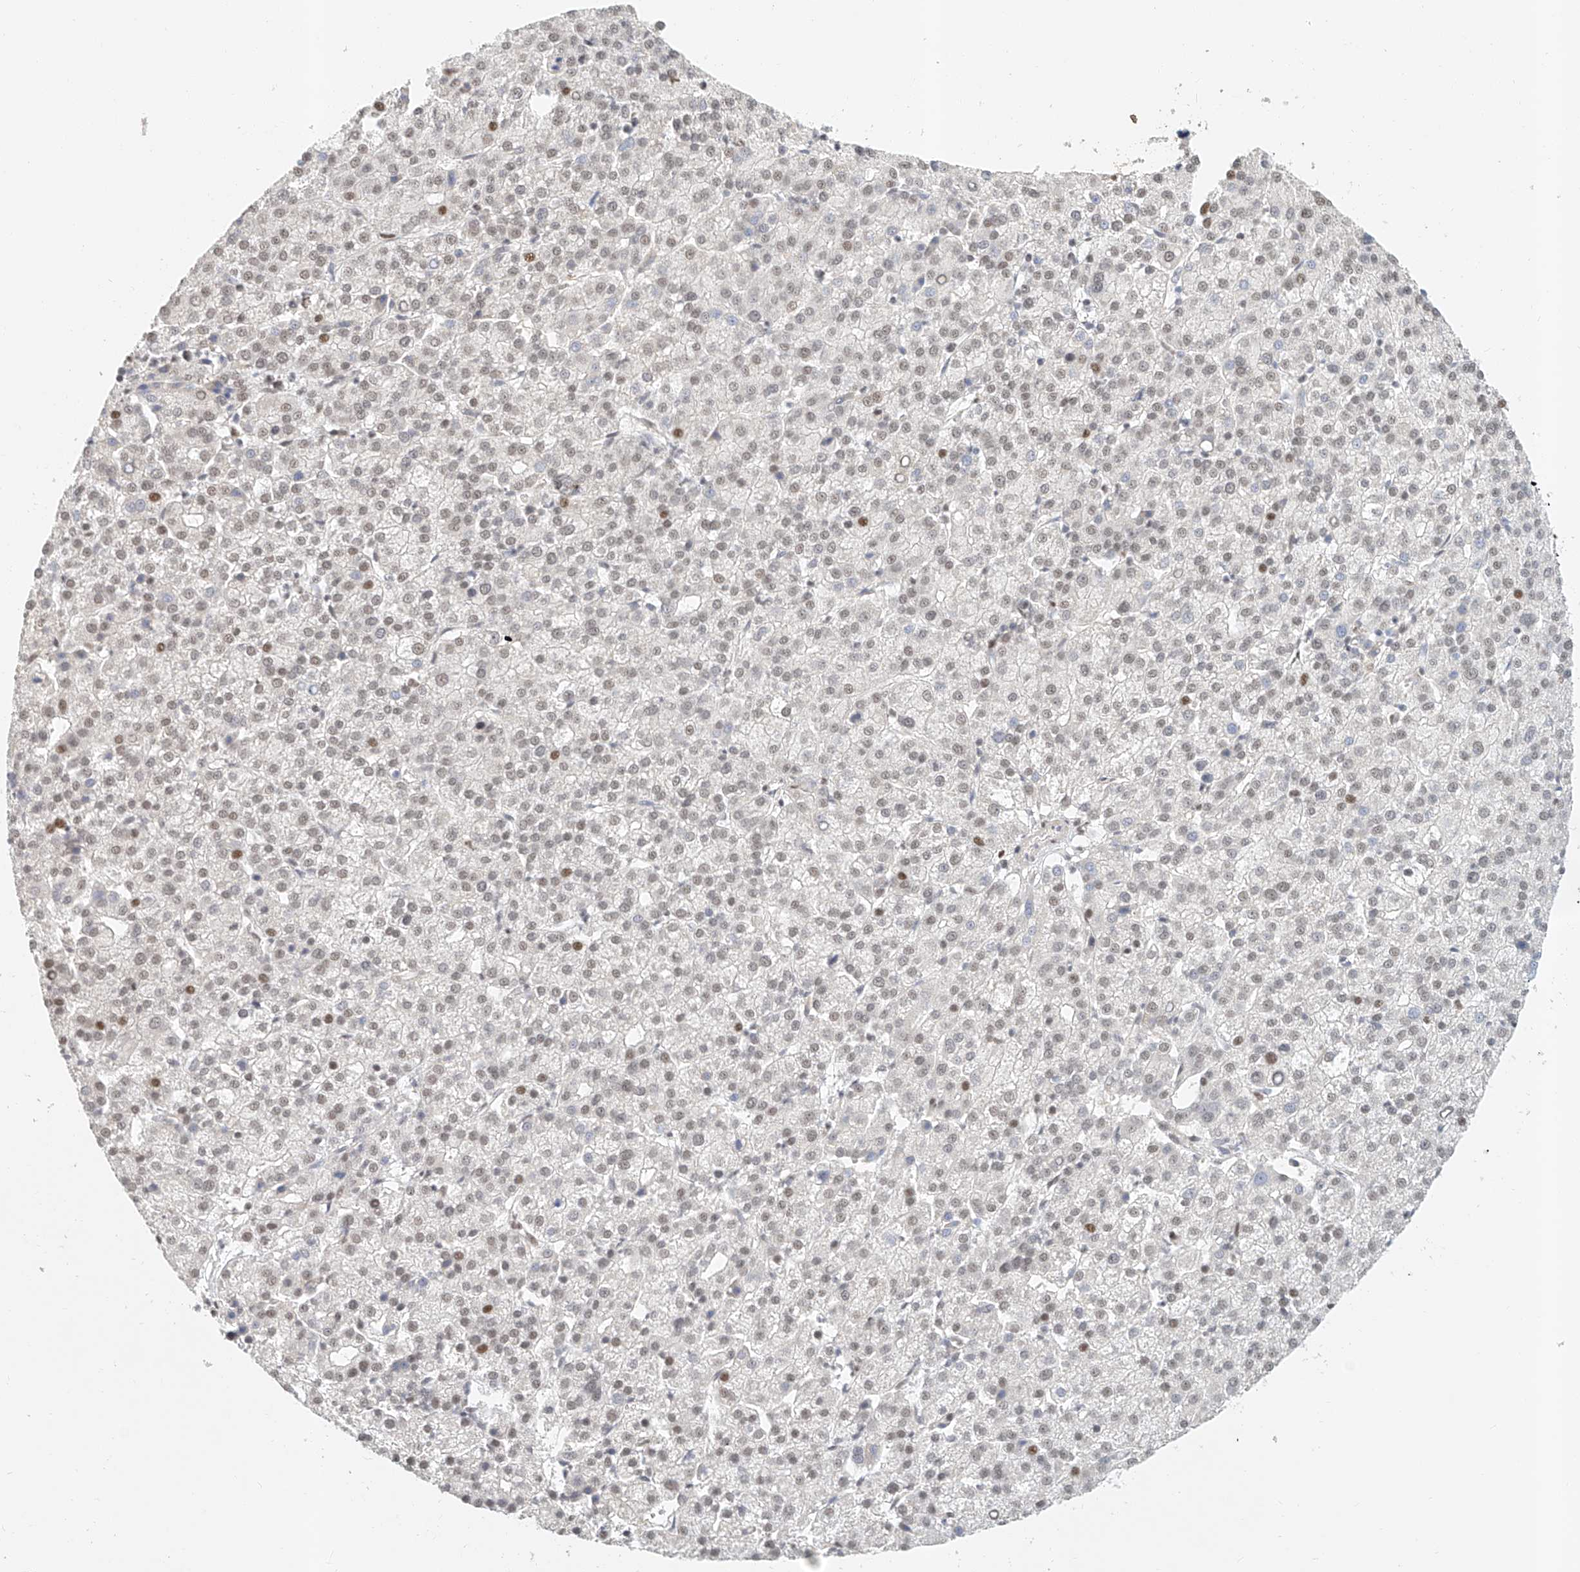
{"staining": {"intensity": "moderate", "quantity": "<25%", "location": "nuclear"}, "tissue": "liver cancer", "cell_type": "Tumor cells", "image_type": "cancer", "snomed": [{"axis": "morphology", "description": "Carcinoma, Hepatocellular, NOS"}, {"axis": "topography", "description": "Liver"}], "caption": "Immunohistochemistry of liver cancer (hepatocellular carcinoma) shows low levels of moderate nuclear staining in approximately <25% of tumor cells. (IHC, brightfield microscopy, high magnification).", "gene": "CXorf58", "patient": {"sex": "female", "age": 58}}